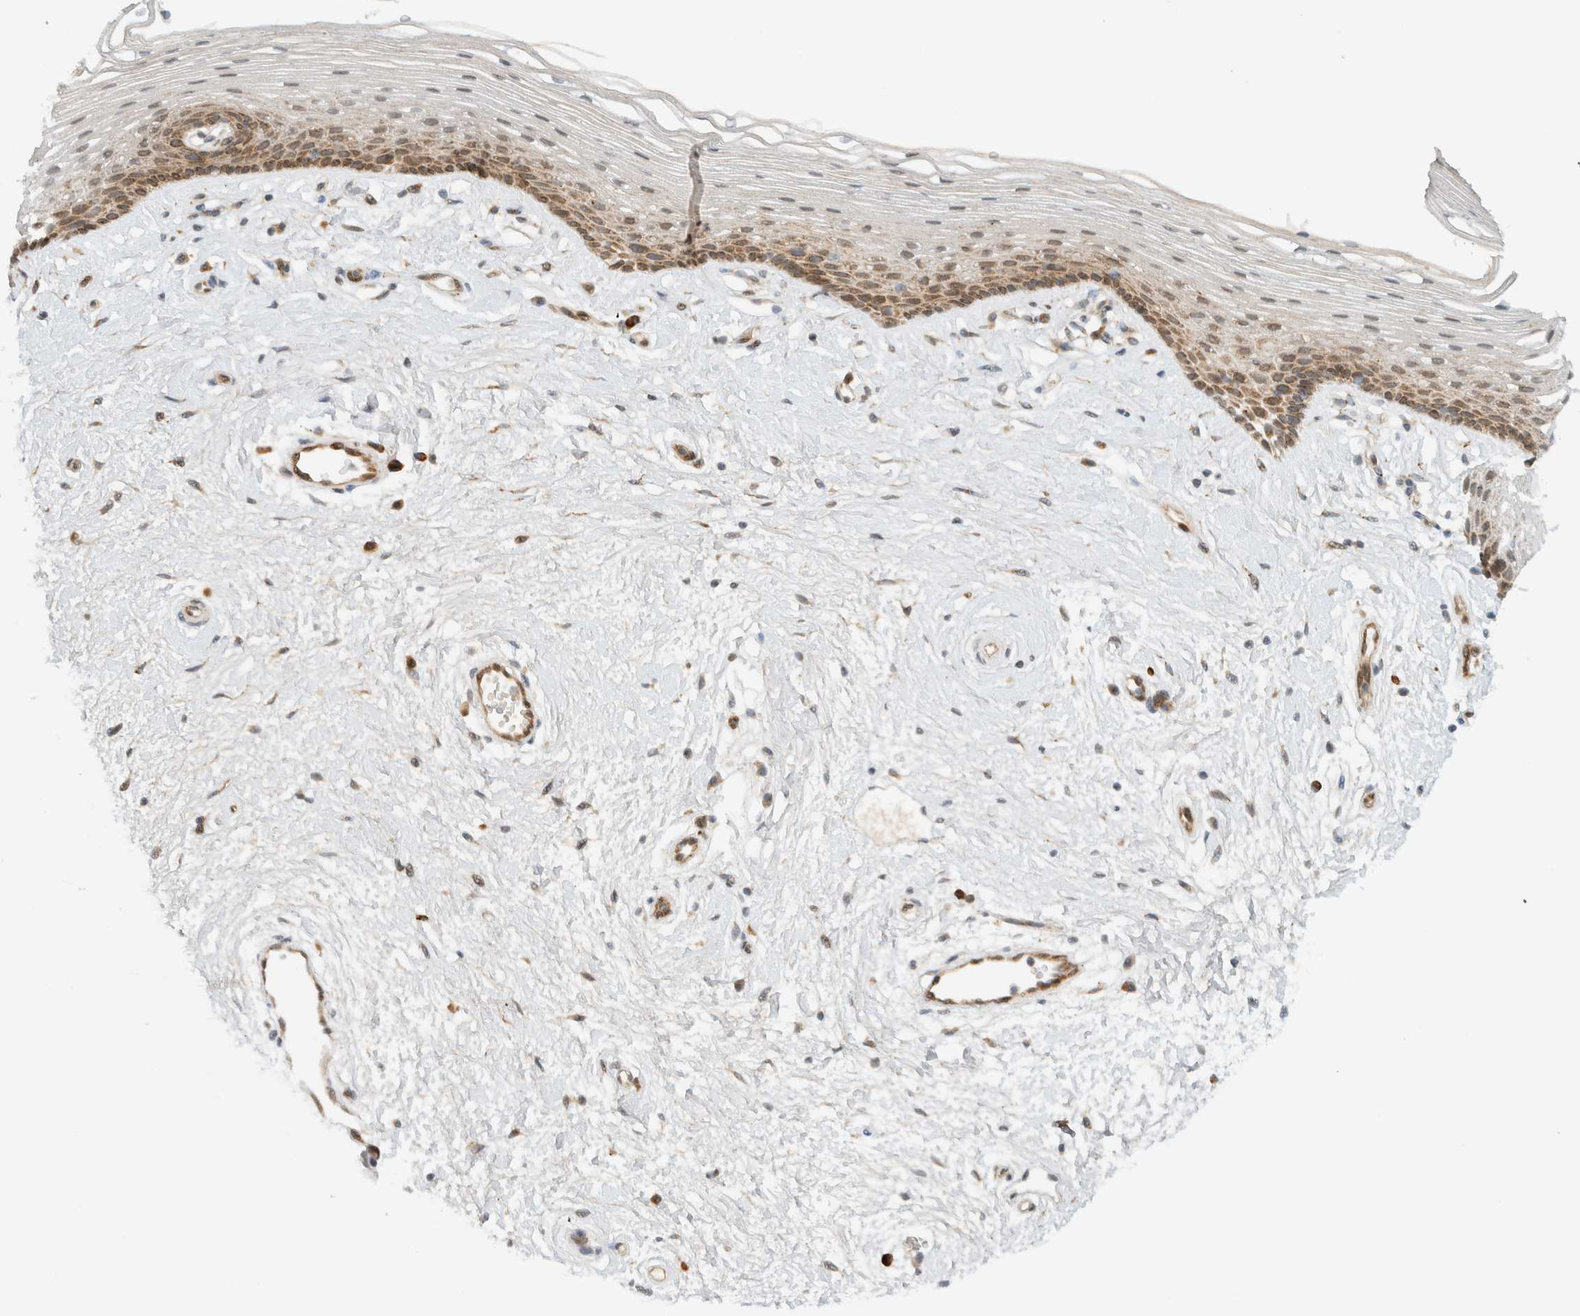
{"staining": {"intensity": "moderate", "quantity": "25%-75%", "location": "cytoplasmic/membranous"}, "tissue": "vagina", "cell_type": "Squamous epithelial cells", "image_type": "normal", "snomed": [{"axis": "morphology", "description": "Normal tissue, NOS"}, {"axis": "topography", "description": "Vagina"}], "caption": "Immunohistochemistry micrograph of benign vagina: vagina stained using IHC demonstrates medium levels of moderate protein expression localized specifically in the cytoplasmic/membranous of squamous epithelial cells, appearing as a cytoplasmic/membranous brown color.", "gene": "ITPRID1", "patient": {"sex": "female", "age": 46}}